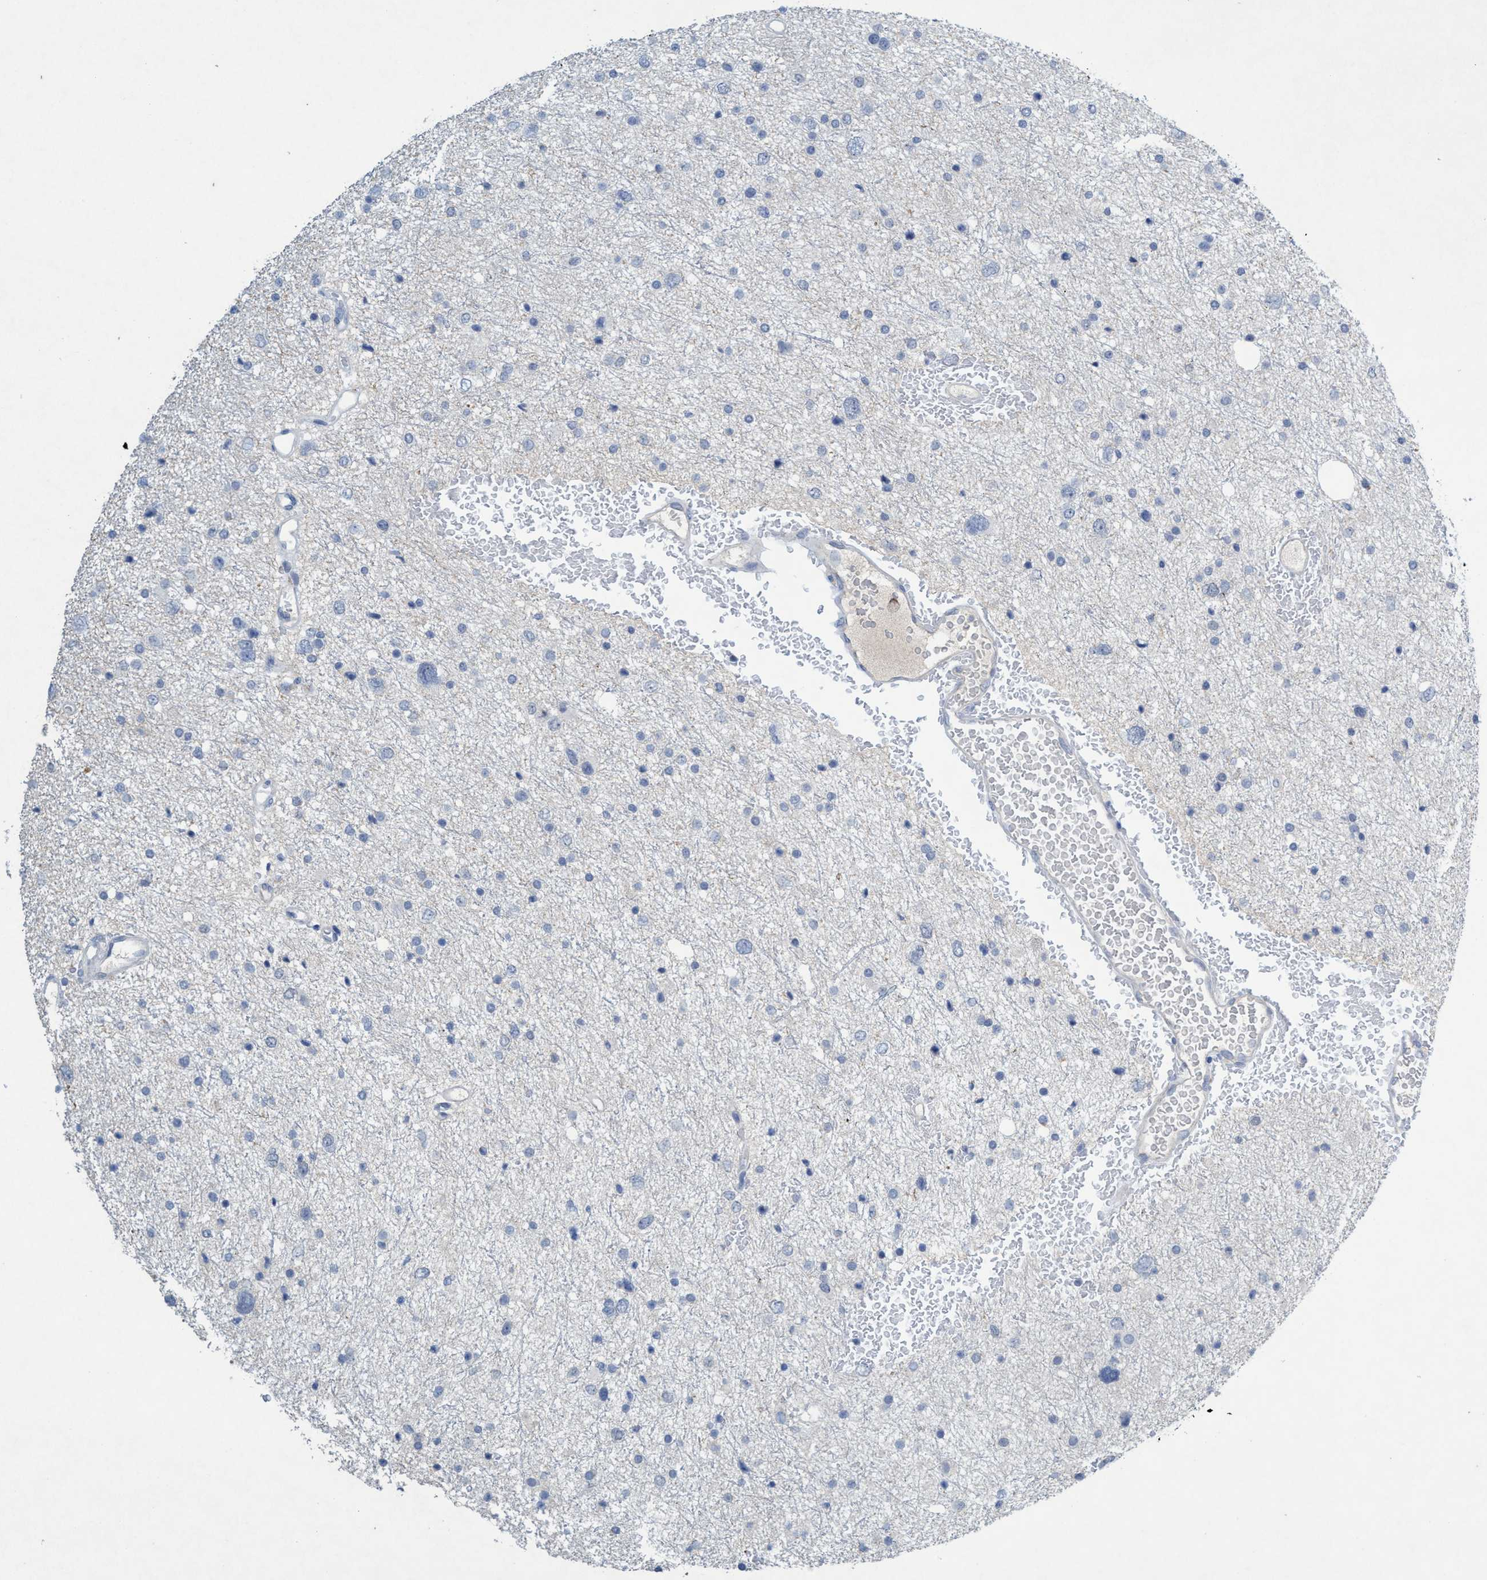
{"staining": {"intensity": "negative", "quantity": "none", "location": "none"}, "tissue": "glioma", "cell_type": "Tumor cells", "image_type": "cancer", "snomed": [{"axis": "morphology", "description": "Glioma, malignant, Low grade"}, {"axis": "topography", "description": "Brain"}], "caption": "The image shows no staining of tumor cells in low-grade glioma (malignant).", "gene": "RNF208", "patient": {"sex": "female", "age": 37}}